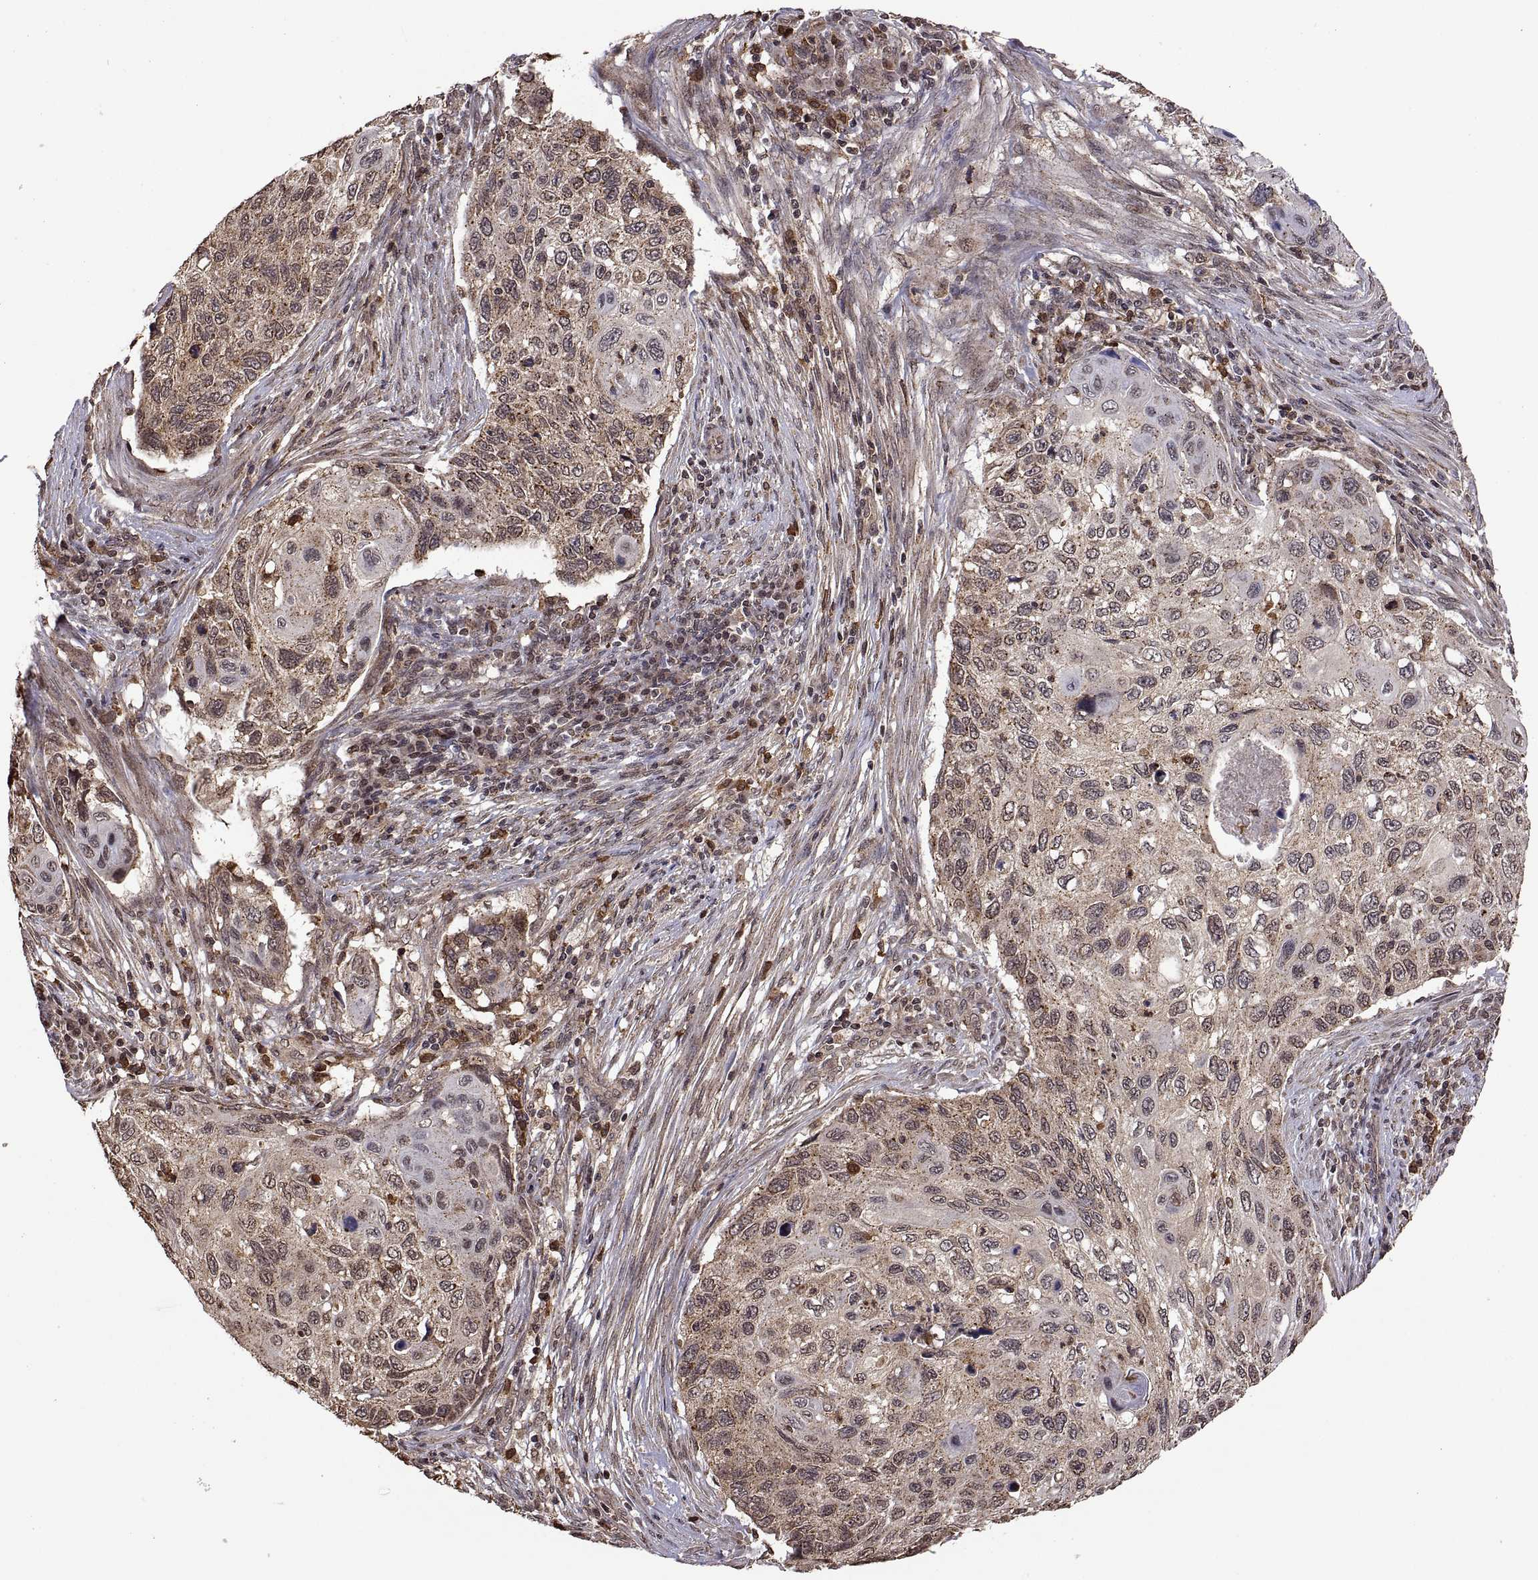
{"staining": {"intensity": "weak", "quantity": ">75%", "location": "cytoplasmic/membranous"}, "tissue": "cervical cancer", "cell_type": "Tumor cells", "image_type": "cancer", "snomed": [{"axis": "morphology", "description": "Squamous cell carcinoma, NOS"}, {"axis": "topography", "description": "Cervix"}], "caption": "Immunohistochemical staining of squamous cell carcinoma (cervical) displays low levels of weak cytoplasmic/membranous protein expression in about >75% of tumor cells.", "gene": "ZNRF2", "patient": {"sex": "female", "age": 70}}